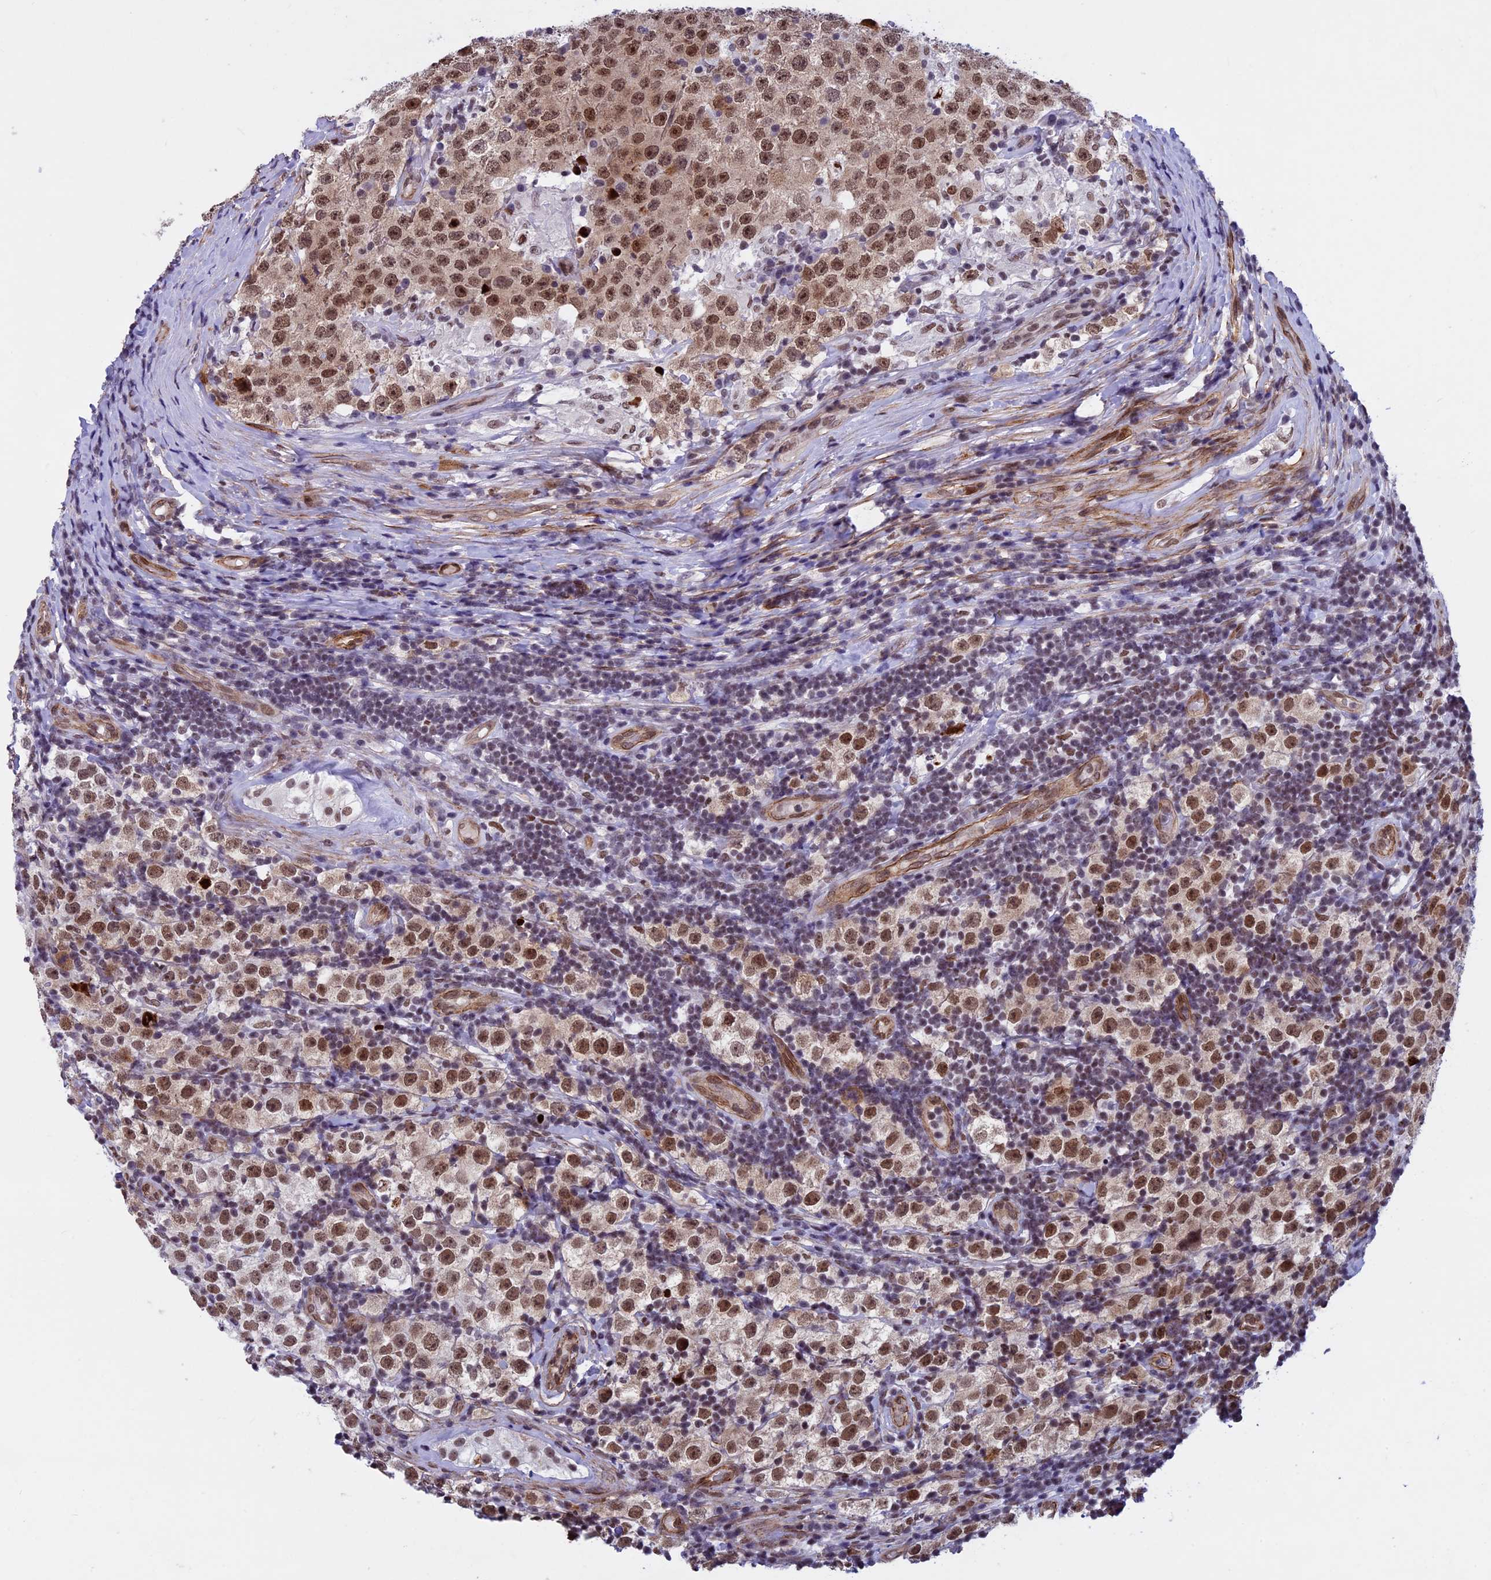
{"staining": {"intensity": "moderate", "quantity": ">75%", "location": "nuclear"}, "tissue": "testis cancer", "cell_type": "Tumor cells", "image_type": "cancer", "snomed": [{"axis": "morphology", "description": "Normal tissue, NOS"}, {"axis": "morphology", "description": "Urothelial carcinoma, High grade"}, {"axis": "morphology", "description": "Seminoma, NOS"}, {"axis": "morphology", "description": "Carcinoma, Embryonal, NOS"}, {"axis": "topography", "description": "Urinary bladder"}, {"axis": "topography", "description": "Testis"}], "caption": "Urothelial carcinoma (high-grade) (testis) stained with a brown dye reveals moderate nuclear positive staining in about >75% of tumor cells.", "gene": "NIPBL", "patient": {"sex": "male", "age": 41}}